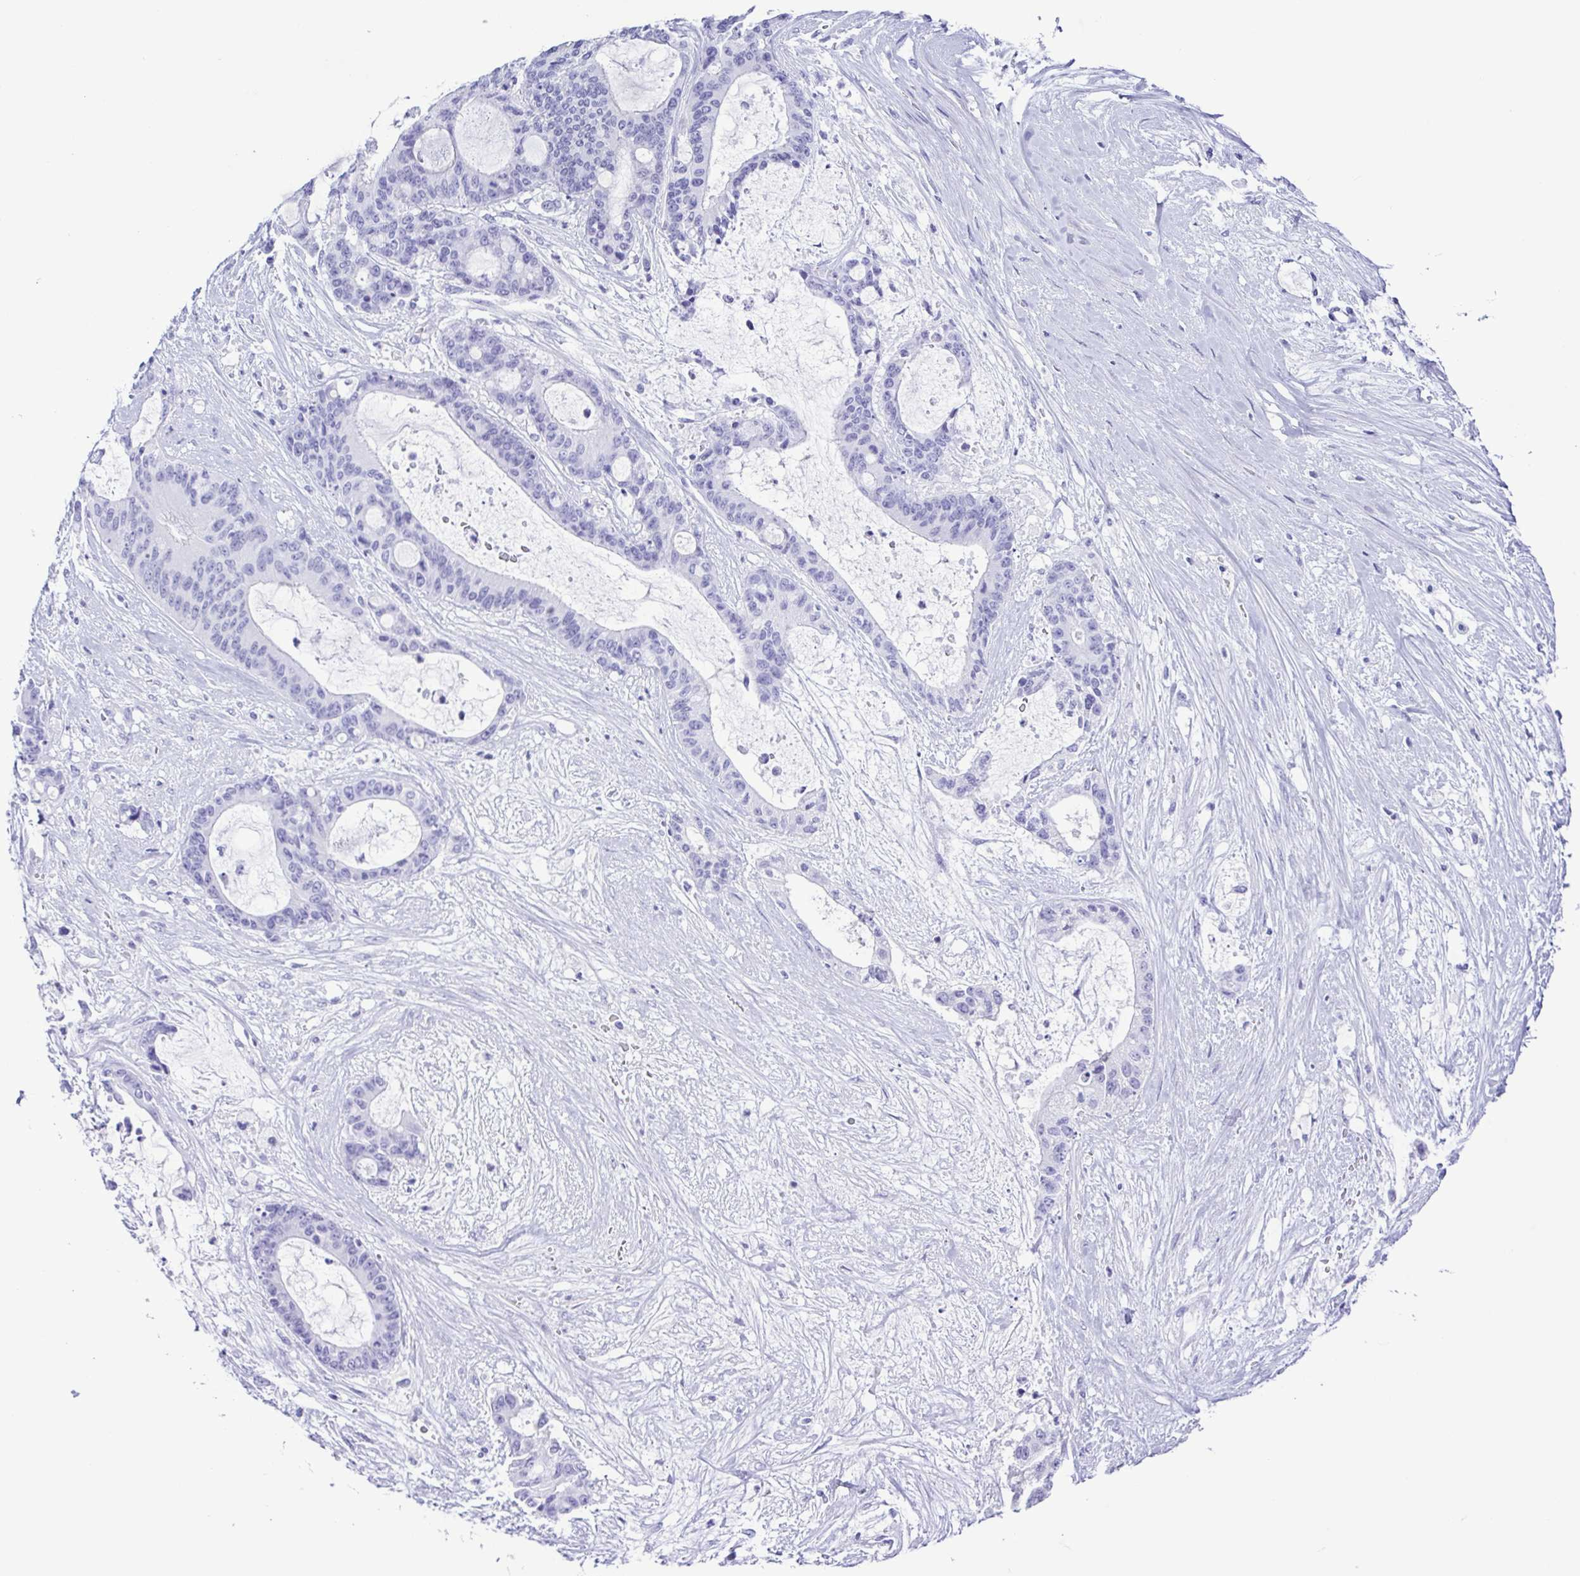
{"staining": {"intensity": "negative", "quantity": "none", "location": "none"}, "tissue": "liver cancer", "cell_type": "Tumor cells", "image_type": "cancer", "snomed": [{"axis": "morphology", "description": "Normal tissue, NOS"}, {"axis": "morphology", "description": "Cholangiocarcinoma"}, {"axis": "topography", "description": "Liver"}, {"axis": "topography", "description": "Peripheral nerve tissue"}], "caption": "Immunohistochemistry (IHC) of human liver cancer reveals no positivity in tumor cells.", "gene": "CASP14", "patient": {"sex": "female", "age": 73}}